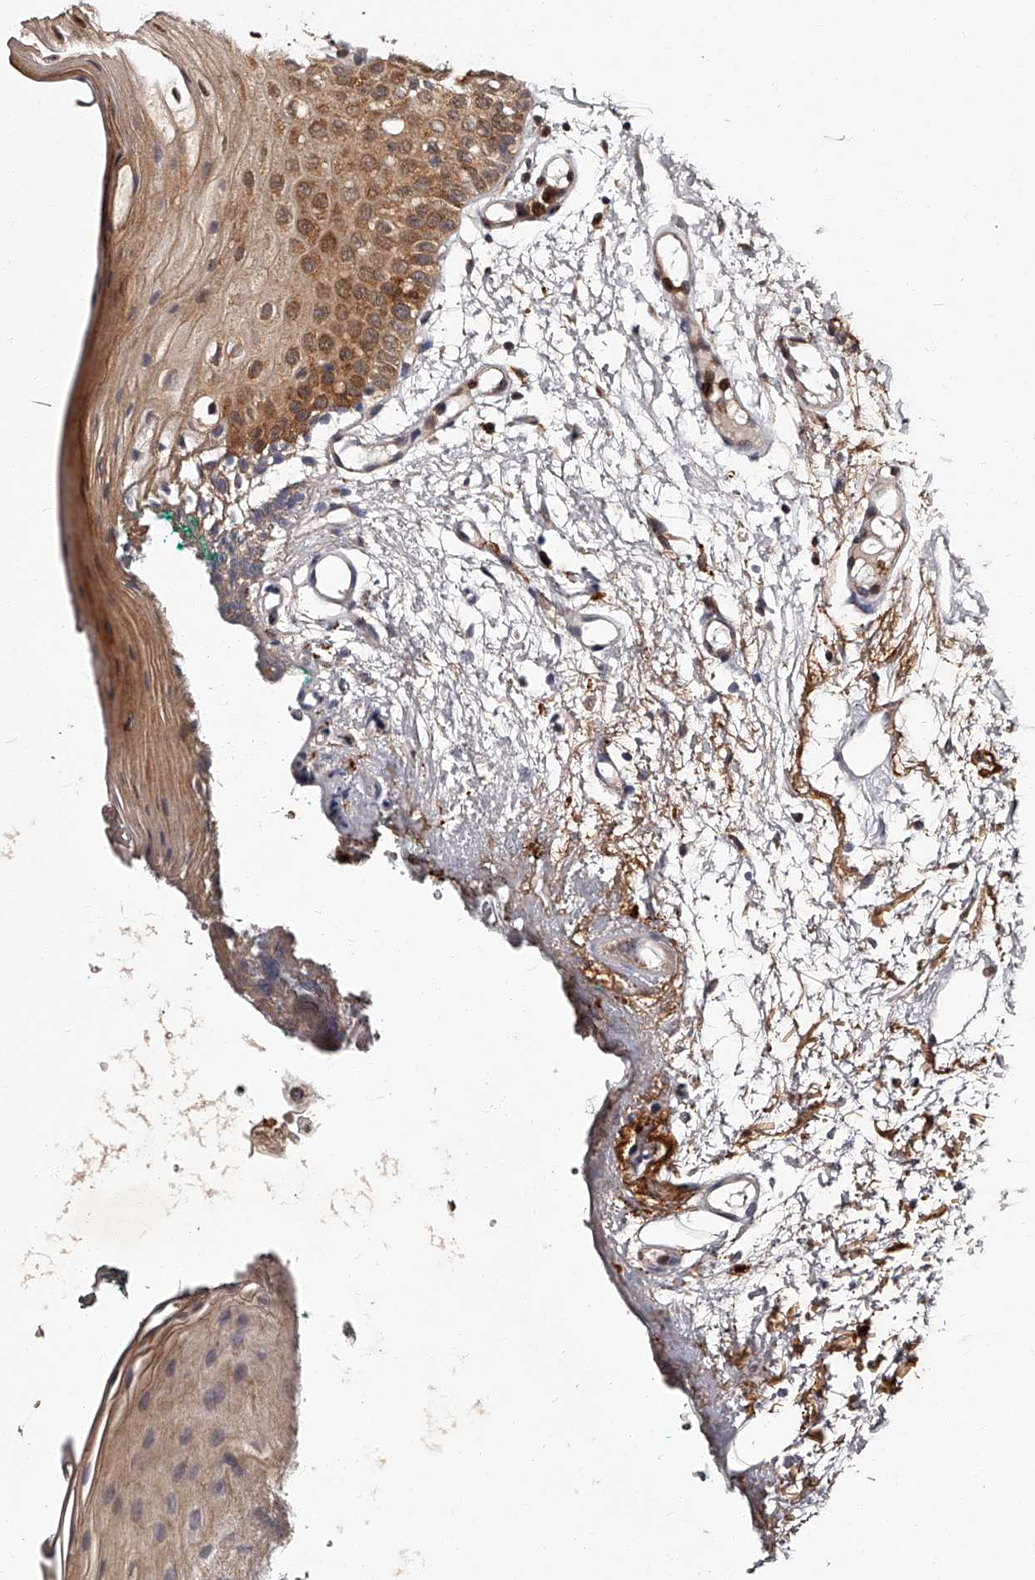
{"staining": {"intensity": "strong", "quantity": "25%-75%", "location": "cytoplasmic/membranous,nuclear"}, "tissue": "oral mucosa", "cell_type": "Squamous epithelial cells", "image_type": "normal", "snomed": [{"axis": "morphology", "description": "Normal tissue, NOS"}, {"axis": "morphology", "description": "Squamous cell carcinoma, NOS"}, {"axis": "topography", "description": "Oral tissue"}, {"axis": "topography", "description": "Salivary gland"}, {"axis": "topography", "description": "Head-Neck"}], "caption": "A micrograph showing strong cytoplasmic/membranous,nuclear expression in approximately 25%-75% of squamous epithelial cells in benign oral mucosa, as visualized by brown immunohistochemical staining.", "gene": "RSC1A1", "patient": {"sex": "female", "age": 62}}